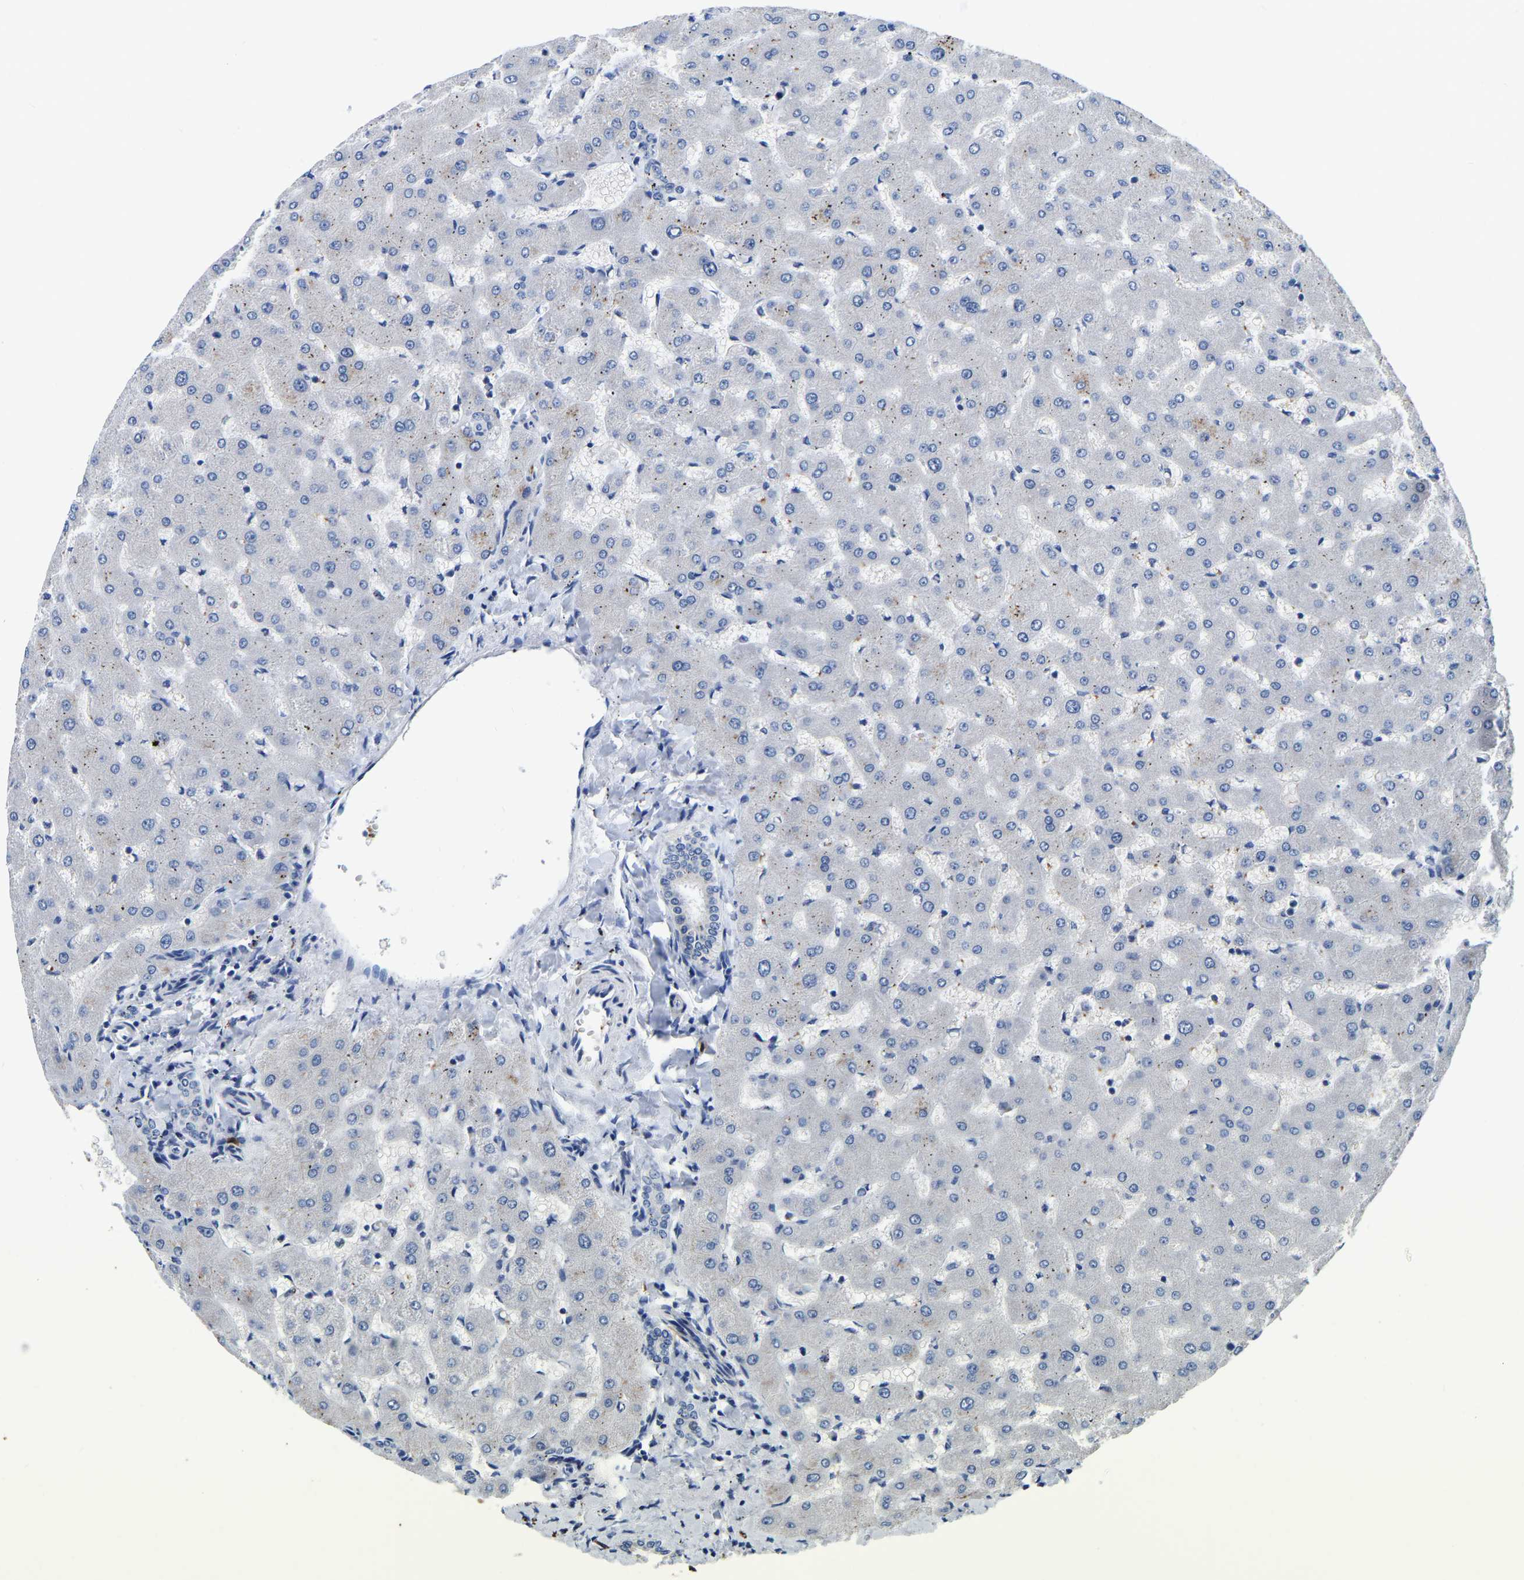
{"staining": {"intensity": "negative", "quantity": "none", "location": "none"}, "tissue": "liver", "cell_type": "Cholangiocytes", "image_type": "normal", "snomed": [{"axis": "morphology", "description": "Normal tissue, NOS"}, {"axis": "topography", "description": "Liver"}], "caption": "Immunohistochemical staining of normal human liver reveals no significant positivity in cholangiocytes.", "gene": "RAB27B", "patient": {"sex": "female", "age": 63}}